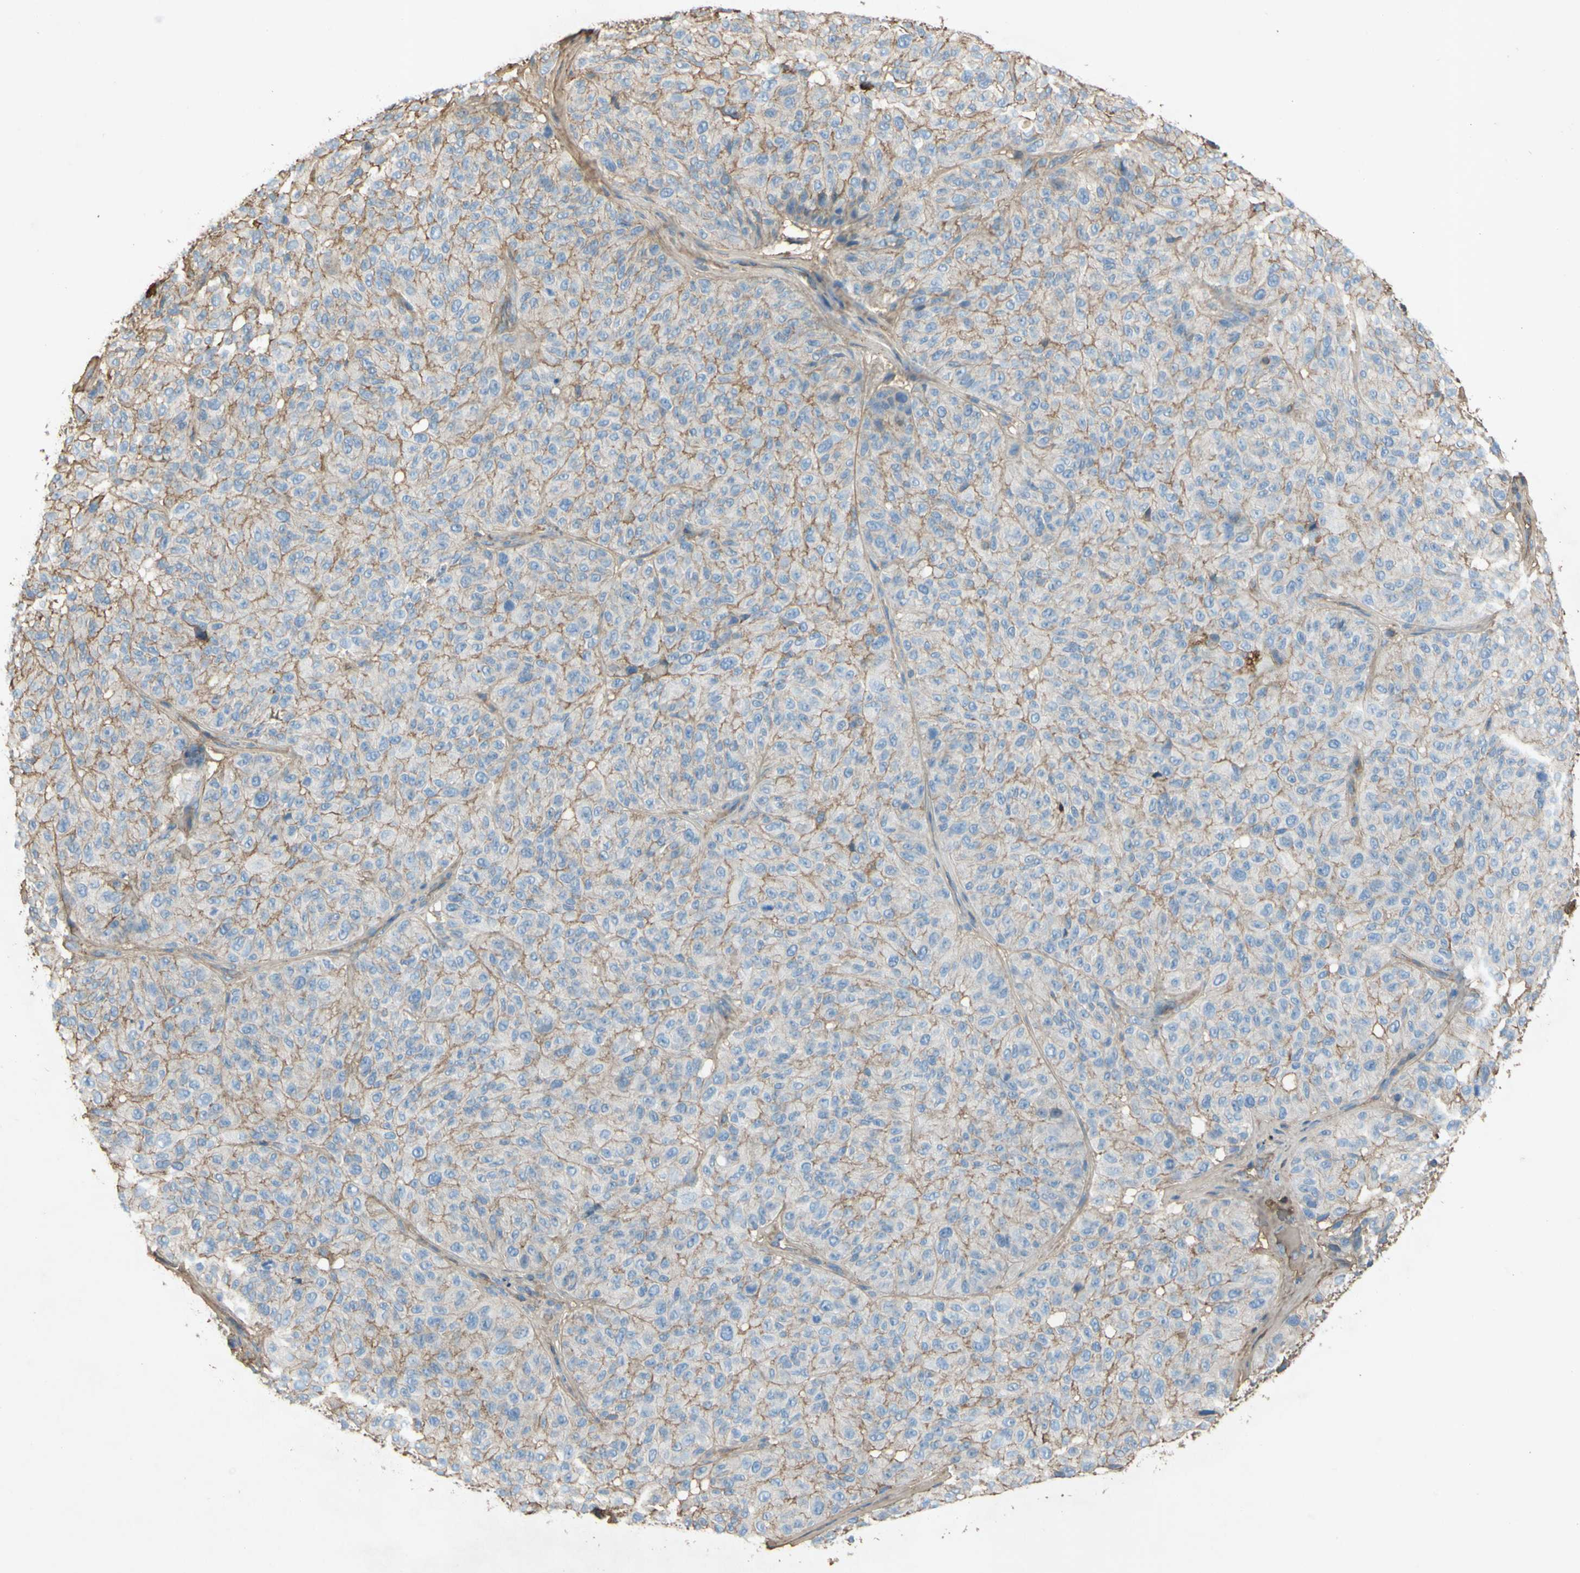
{"staining": {"intensity": "weak", "quantity": "<25%", "location": "cytoplasmic/membranous"}, "tissue": "melanoma", "cell_type": "Tumor cells", "image_type": "cancer", "snomed": [{"axis": "morphology", "description": "Malignant melanoma, NOS"}, {"axis": "topography", "description": "Skin"}], "caption": "An immunohistochemistry (IHC) photomicrograph of malignant melanoma is shown. There is no staining in tumor cells of malignant melanoma.", "gene": "TIMP2", "patient": {"sex": "female", "age": 46}}